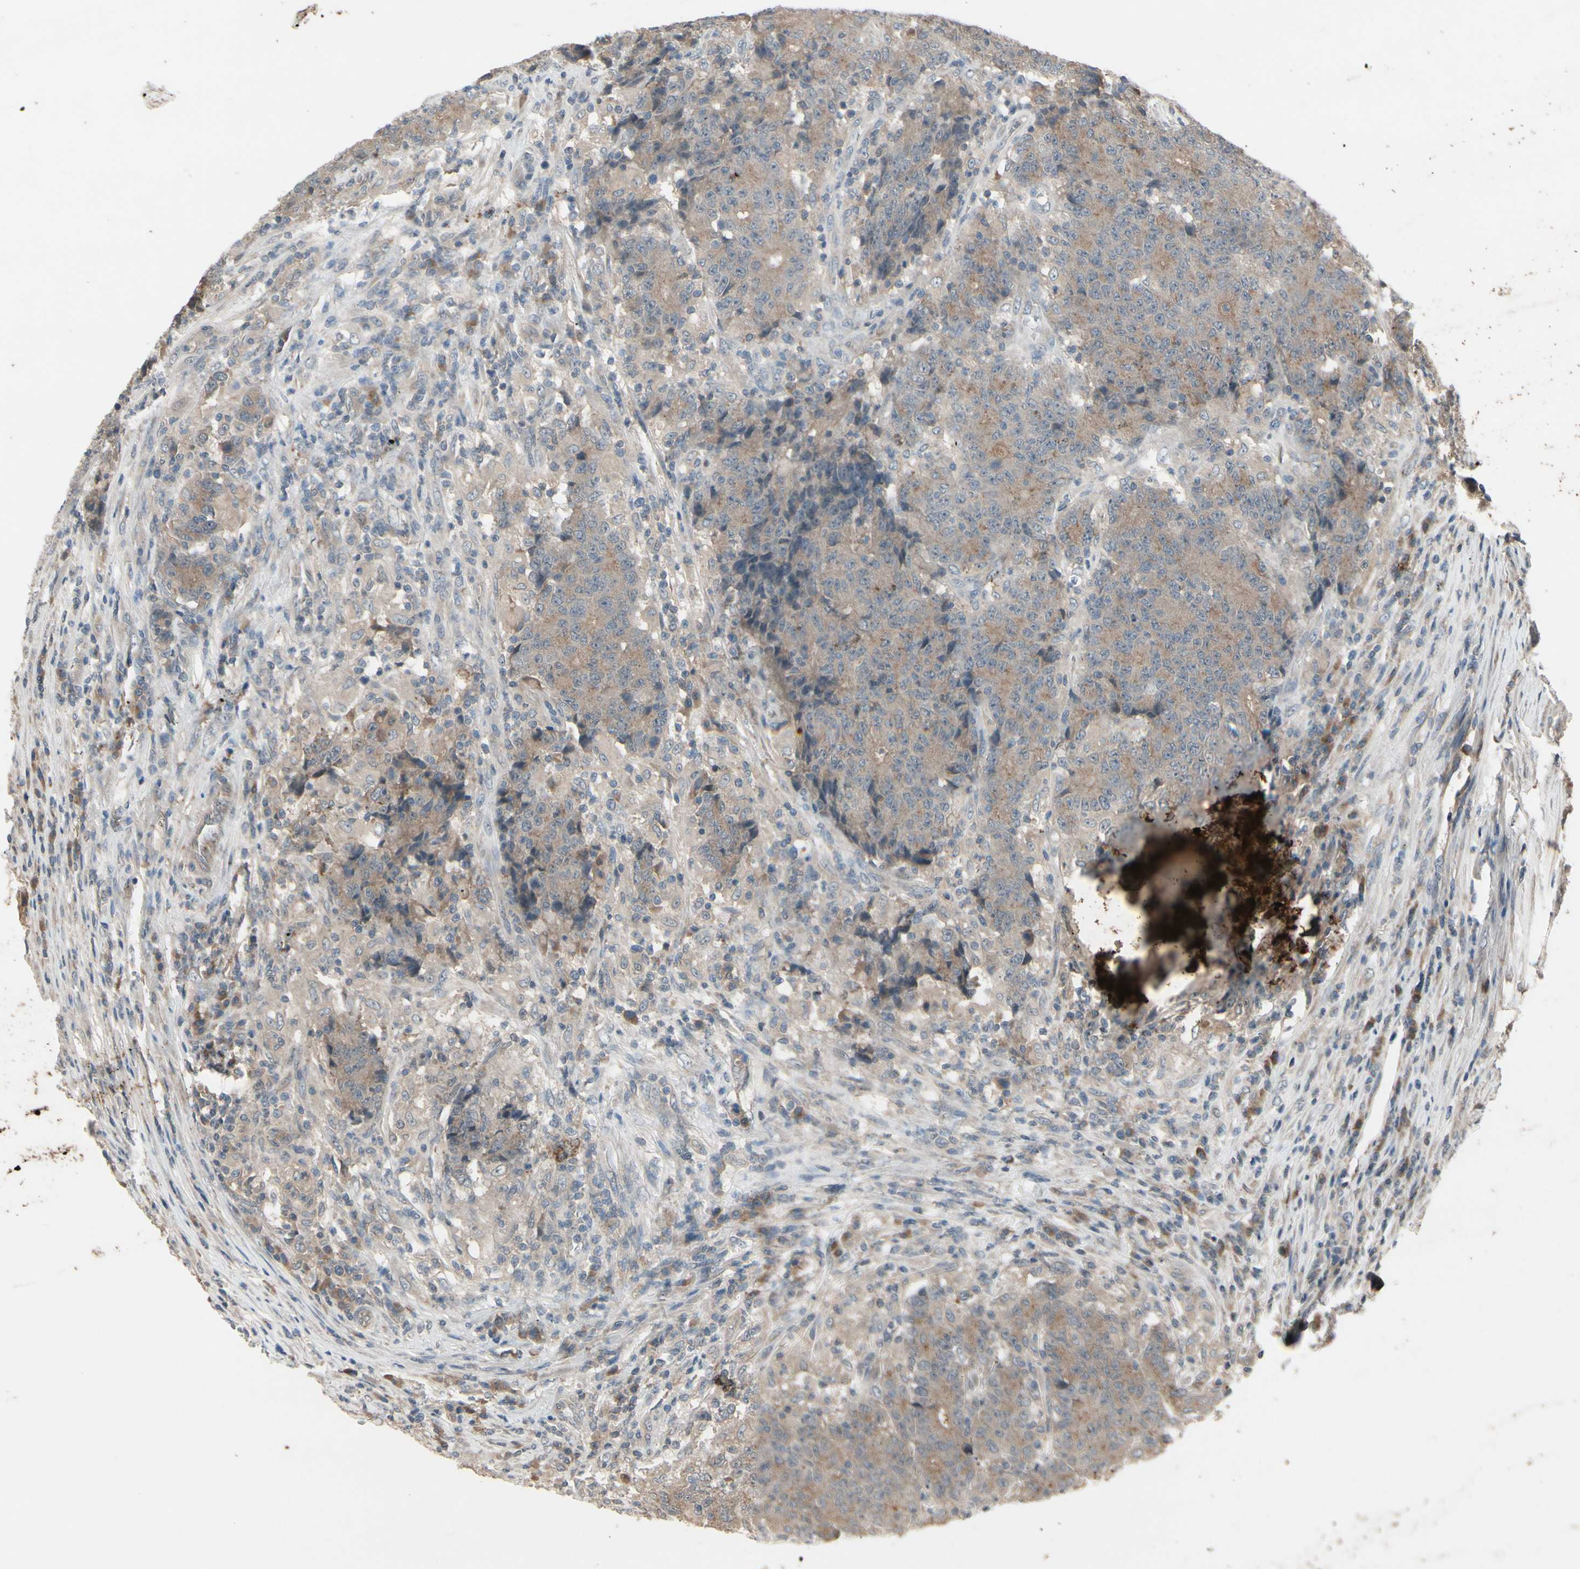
{"staining": {"intensity": "moderate", "quantity": ">75%", "location": "cytoplasmic/membranous"}, "tissue": "colorectal cancer", "cell_type": "Tumor cells", "image_type": "cancer", "snomed": [{"axis": "morphology", "description": "Normal tissue, NOS"}, {"axis": "morphology", "description": "Adenocarcinoma, NOS"}, {"axis": "topography", "description": "Colon"}], "caption": "IHC of colorectal cancer shows medium levels of moderate cytoplasmic/membranous expression in about >75% of tumor cells. (IHC, brightfield microscopy, high magnification).", "gene": "NSF", "patient": {"sex": "female", "age": 75}}